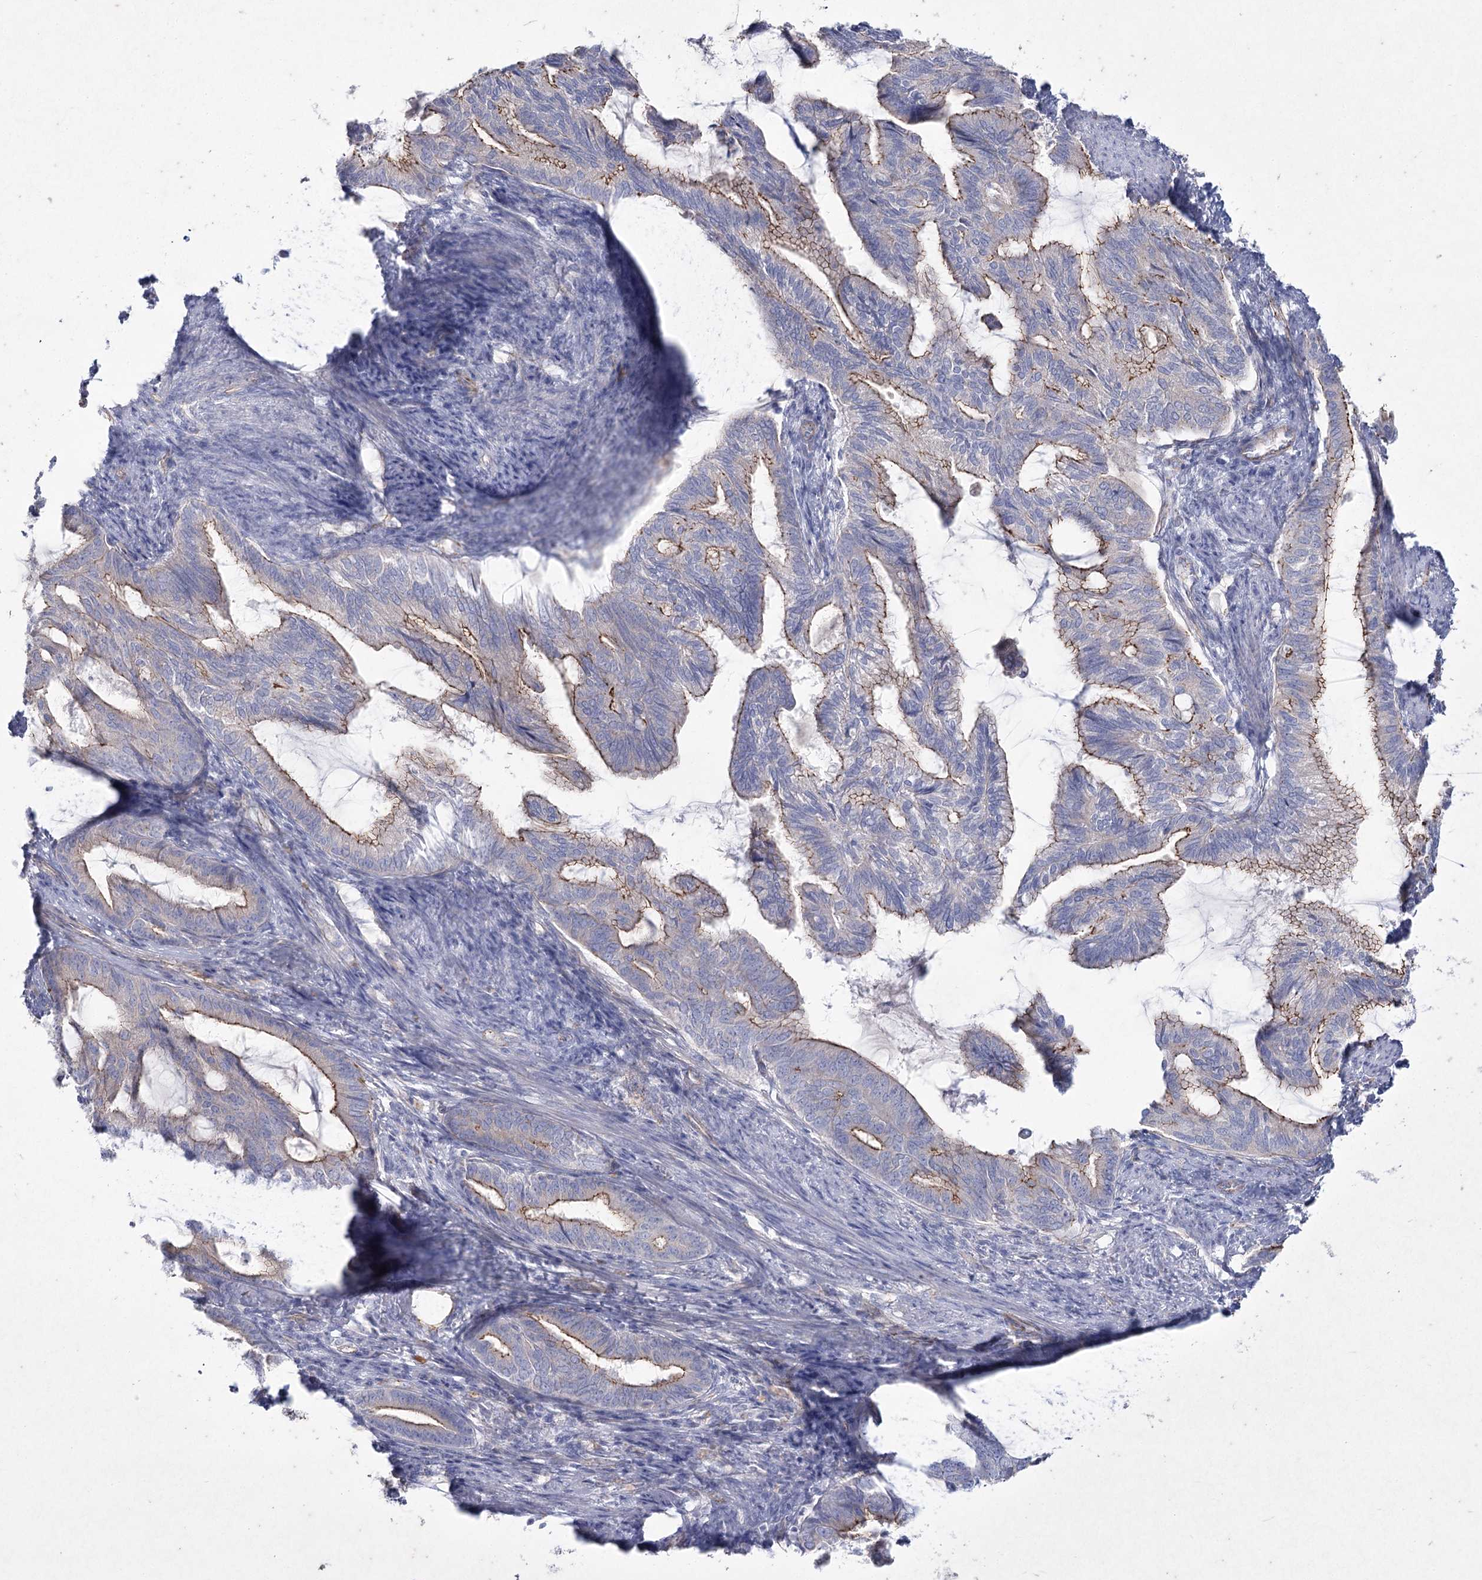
{"staining": {"intensity": "moderate", "quantity": ">75%", "location": "cytoplasmic/membranous"}, "tissue": "endometrial cancer", "cell_type": "Tumor cells", "image_type": "cancer", "snomed": [{"axis": "morphology", "description": "Adenocarcinoma, NOS"}, {"axis": "topography", "description": "Endometrium"}], "caption": "Endometrial cancer (adenocarcinoma) stained with DAB IHC exhibits medium levels of moderate cytoplasmic/membranous staining in approximately >75% of tumor cells. Nuclei are stained in blue.", "gene": "LDLRAD3", "patient": {"sex": "female", "age": 86}}